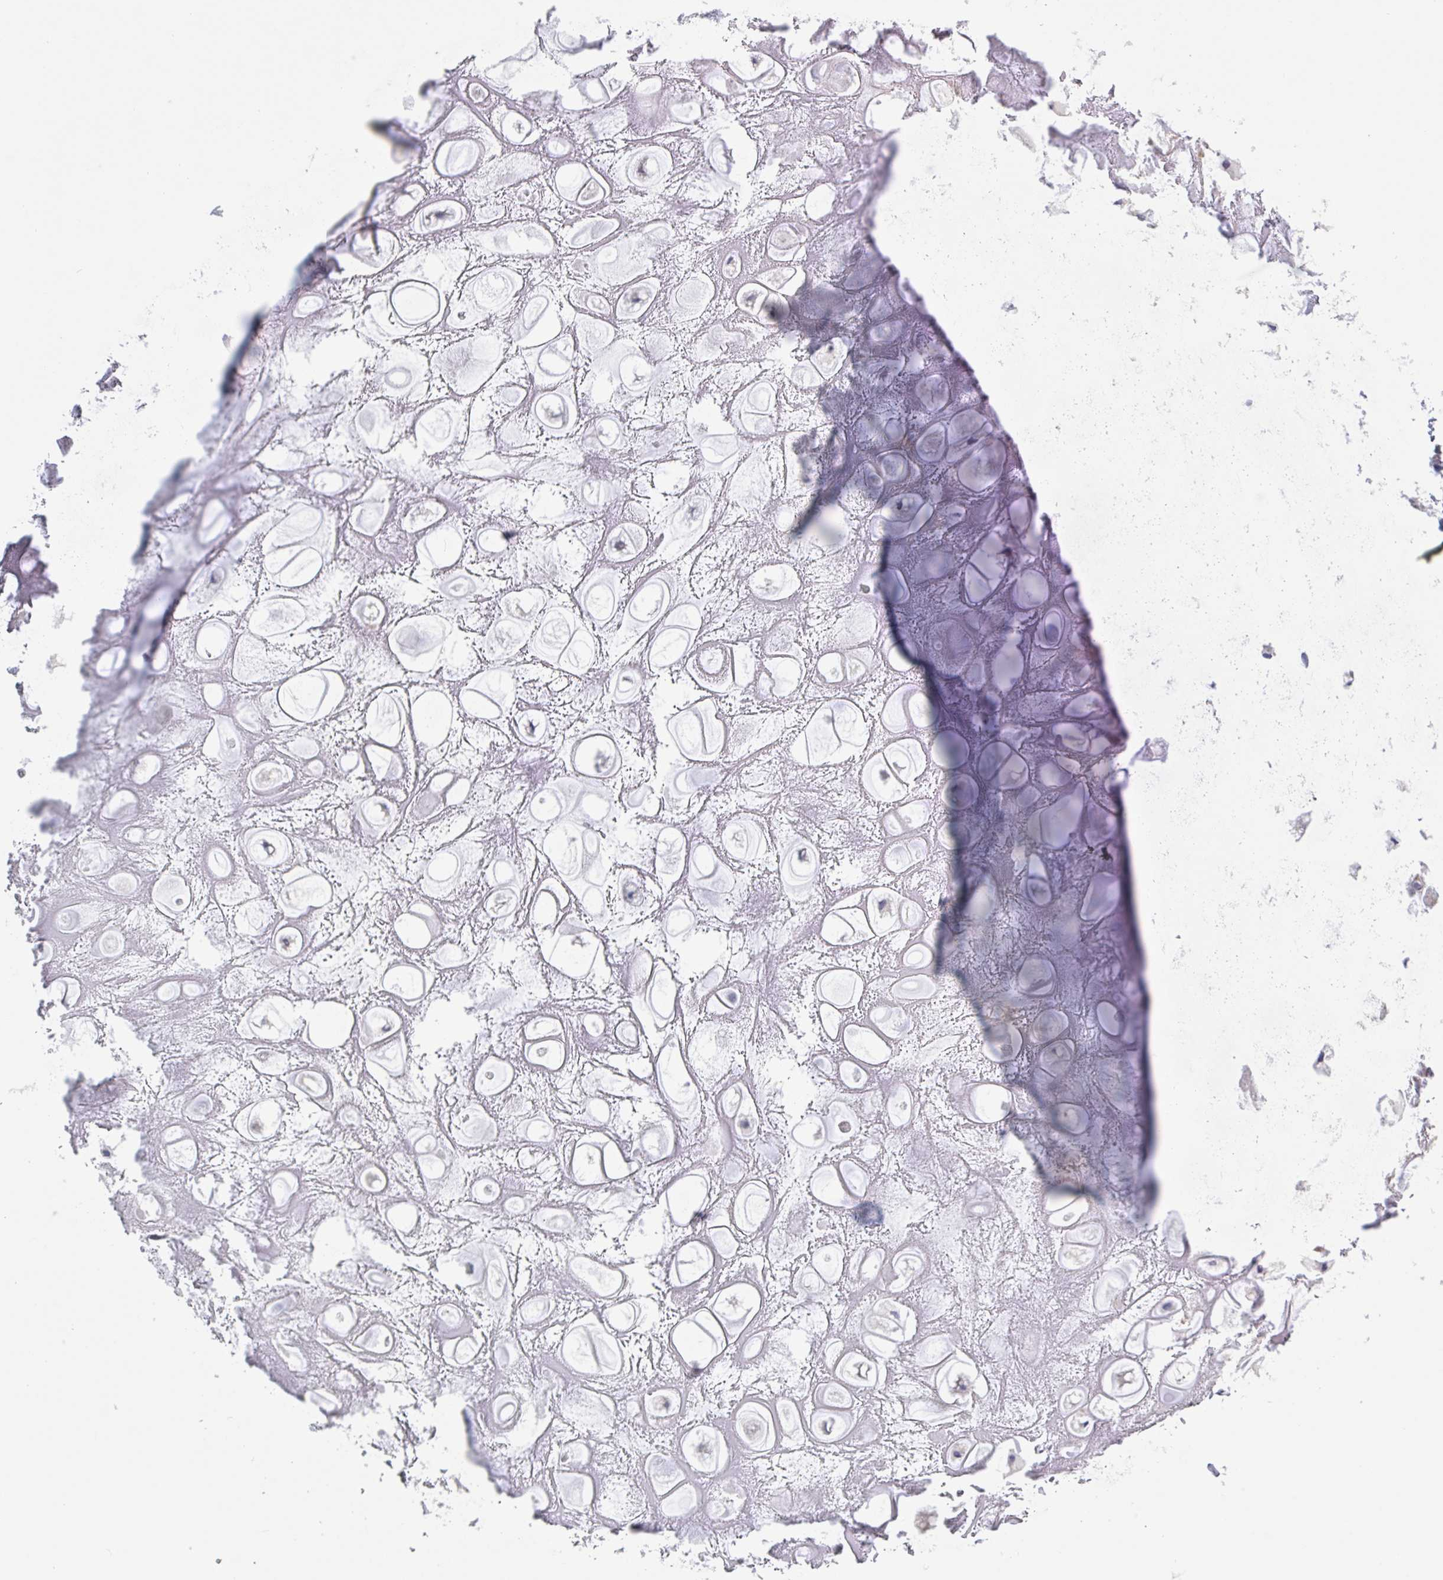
{"staining": {"intensity": "negative", "quantity": "none", "location": "none"}, "tissue": "soft tissue", "cell_type": "Chondrocytes", "image_type": "normal", "snomed": [{"axis": "morphology", "description": "Normal tissue, NOS"}, {"axis": "topography", "description": "Lymph node"}, {"axis": "topography", "description": "Cartilage tissue"}, {"axis": "topography", "description": "Nasopharynx"}], "caption": "Immunohistochemistry of normal soft tissue displays no expression in chondrocytes.", "gene": "CHMP5", "patient": {"sex": "male", "age": 63}}